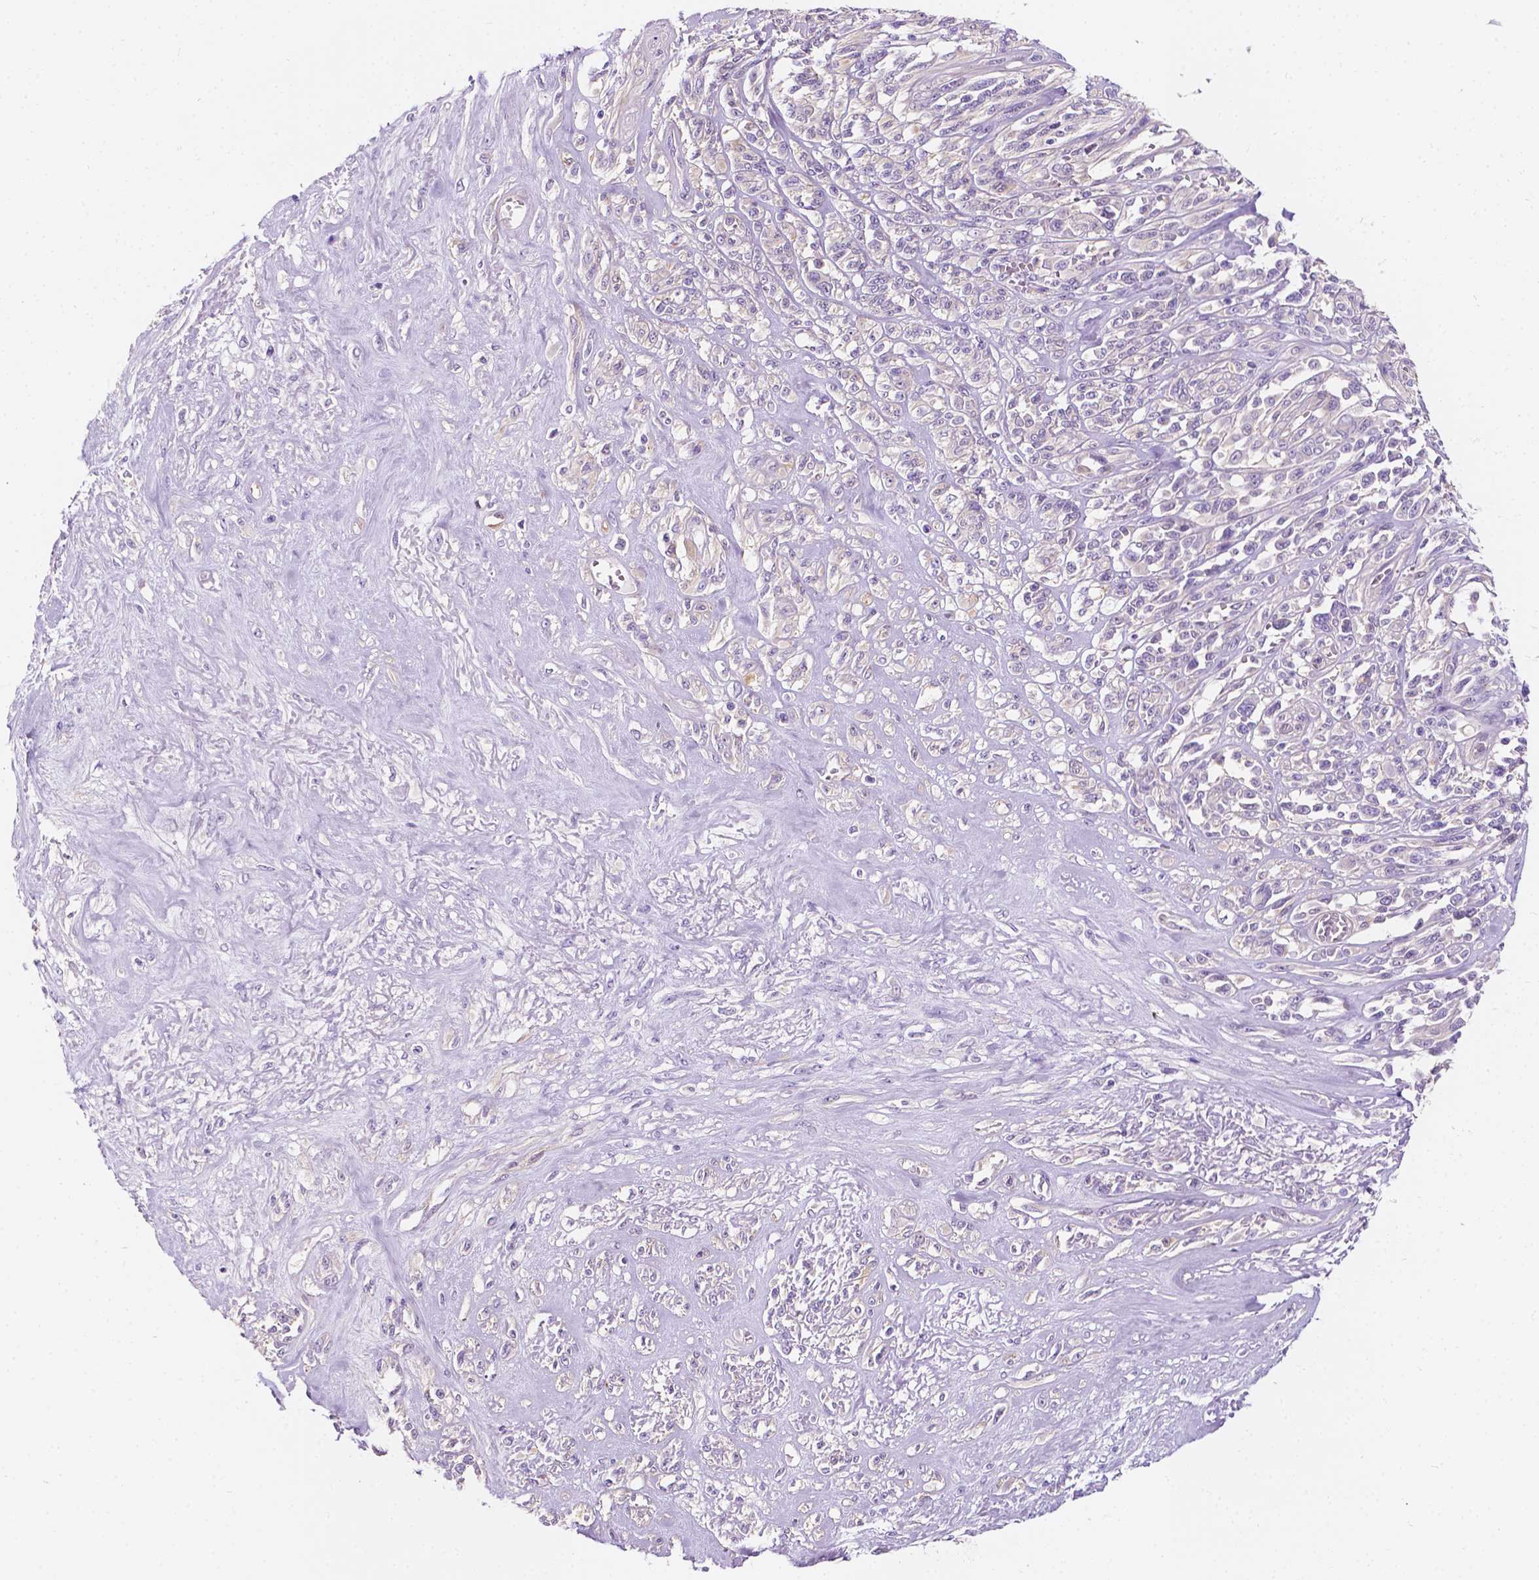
{"staining": {"intensity": "negative", "quantity": "none", "location": "none"}, "tissue": "melanoma", "cell_type": "Tumor cells", "image_type": "cancer", "snomed": [{"axis": "morphology", "description": "Malignant melanoma, NOS"}, {"axis": "topography", "description": "Skin"}], "caption": "Malignant melanoma was stained to show a protein in brown. There is no significant positivity in tumor cells.", "gene": "SIRT2", "patient": {"sex": "female", "age": 91}}